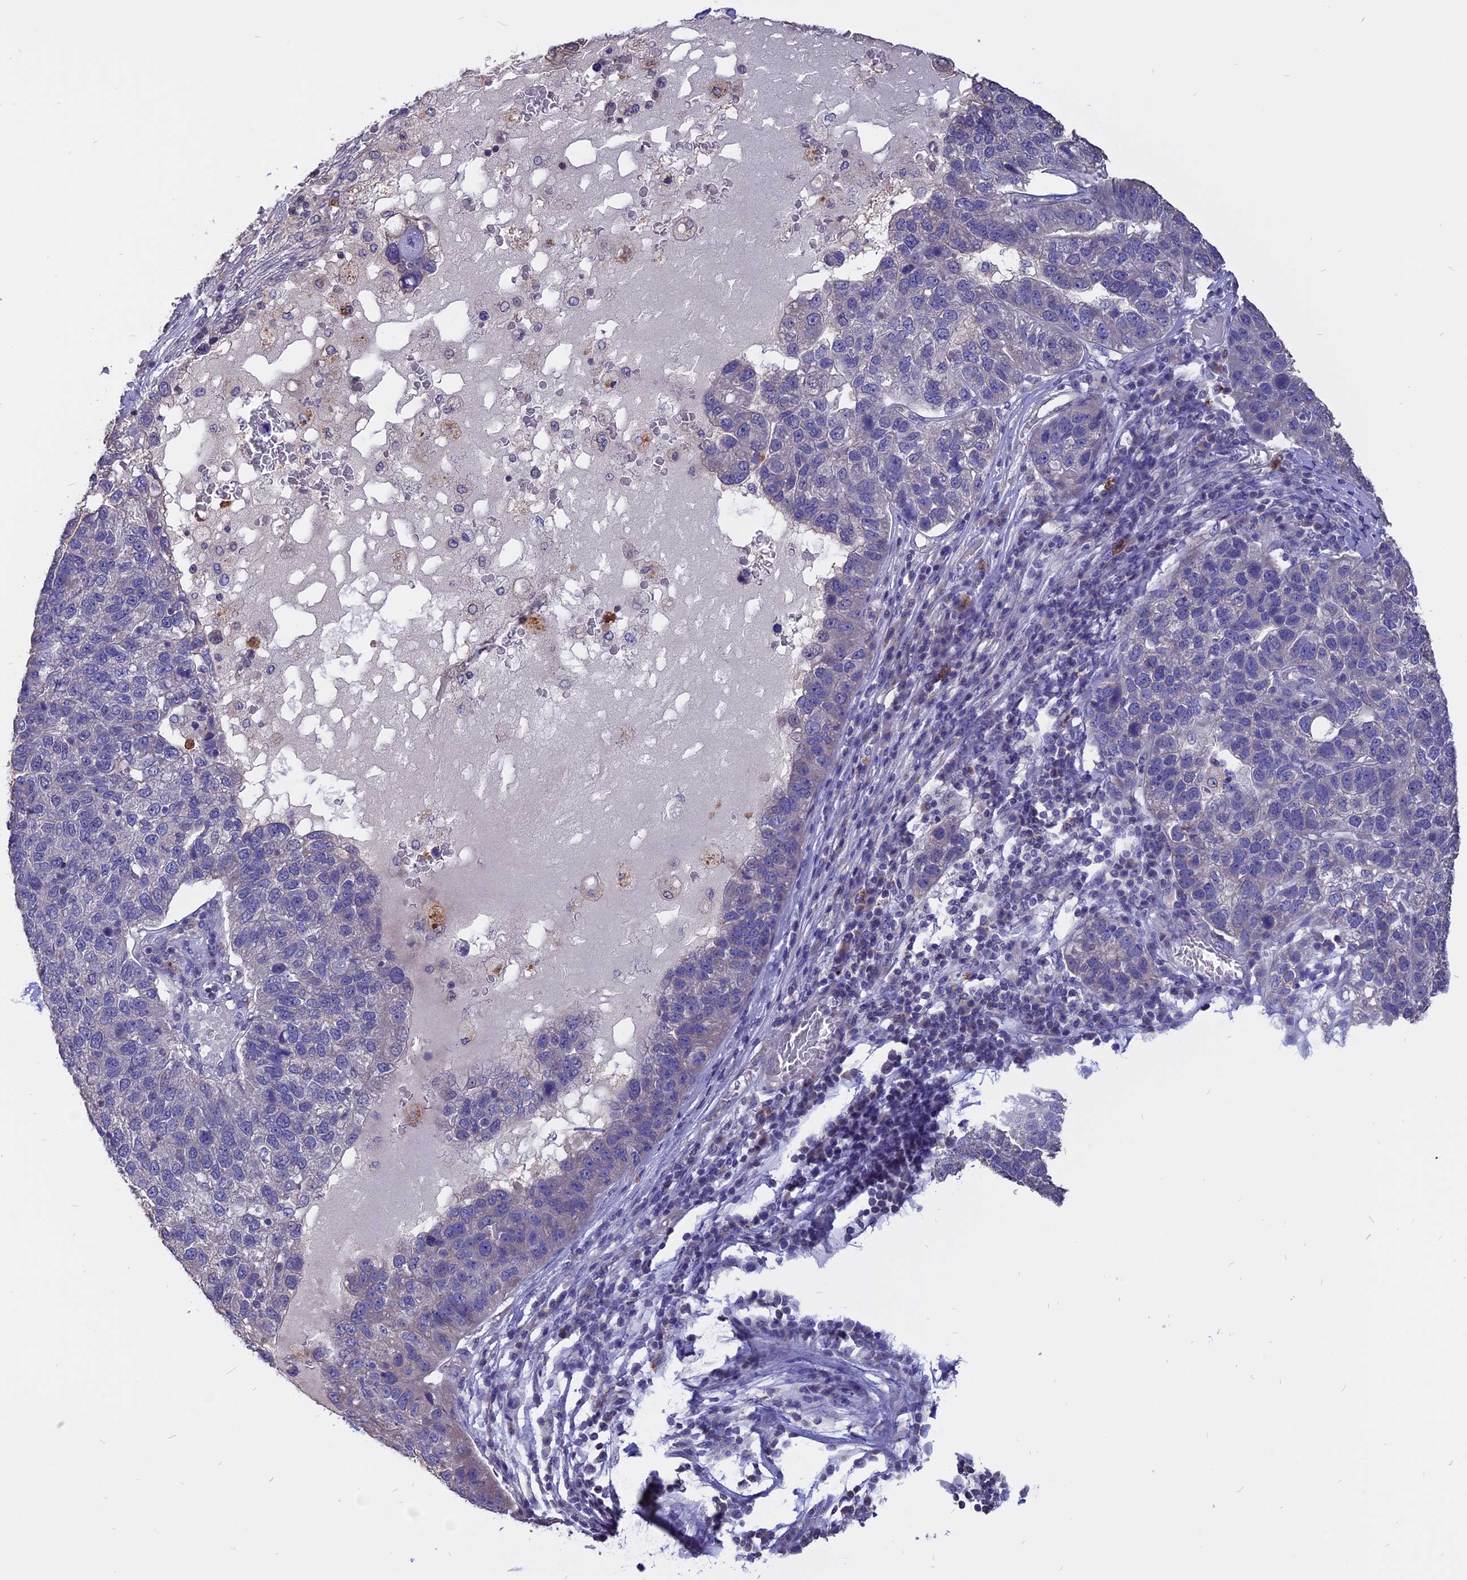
{"staining": {"intensity": "negative", "quantity": "none", "location": "none"}, "tissue": "pancreatic cancer", "cell_type": "Tumor cells", "image_type": "cancer", "snomed": [{"axis": "morphology", "description": "Adenocarcinoma, NOS"}, {"axis": "topography", "description": "Pancreas"}], "caption": "Tumor cells are negative for protein expression in human pancreatic cancer.", "gene": "CARMIL2", "patient": {"sex": "female", "age": 61}}